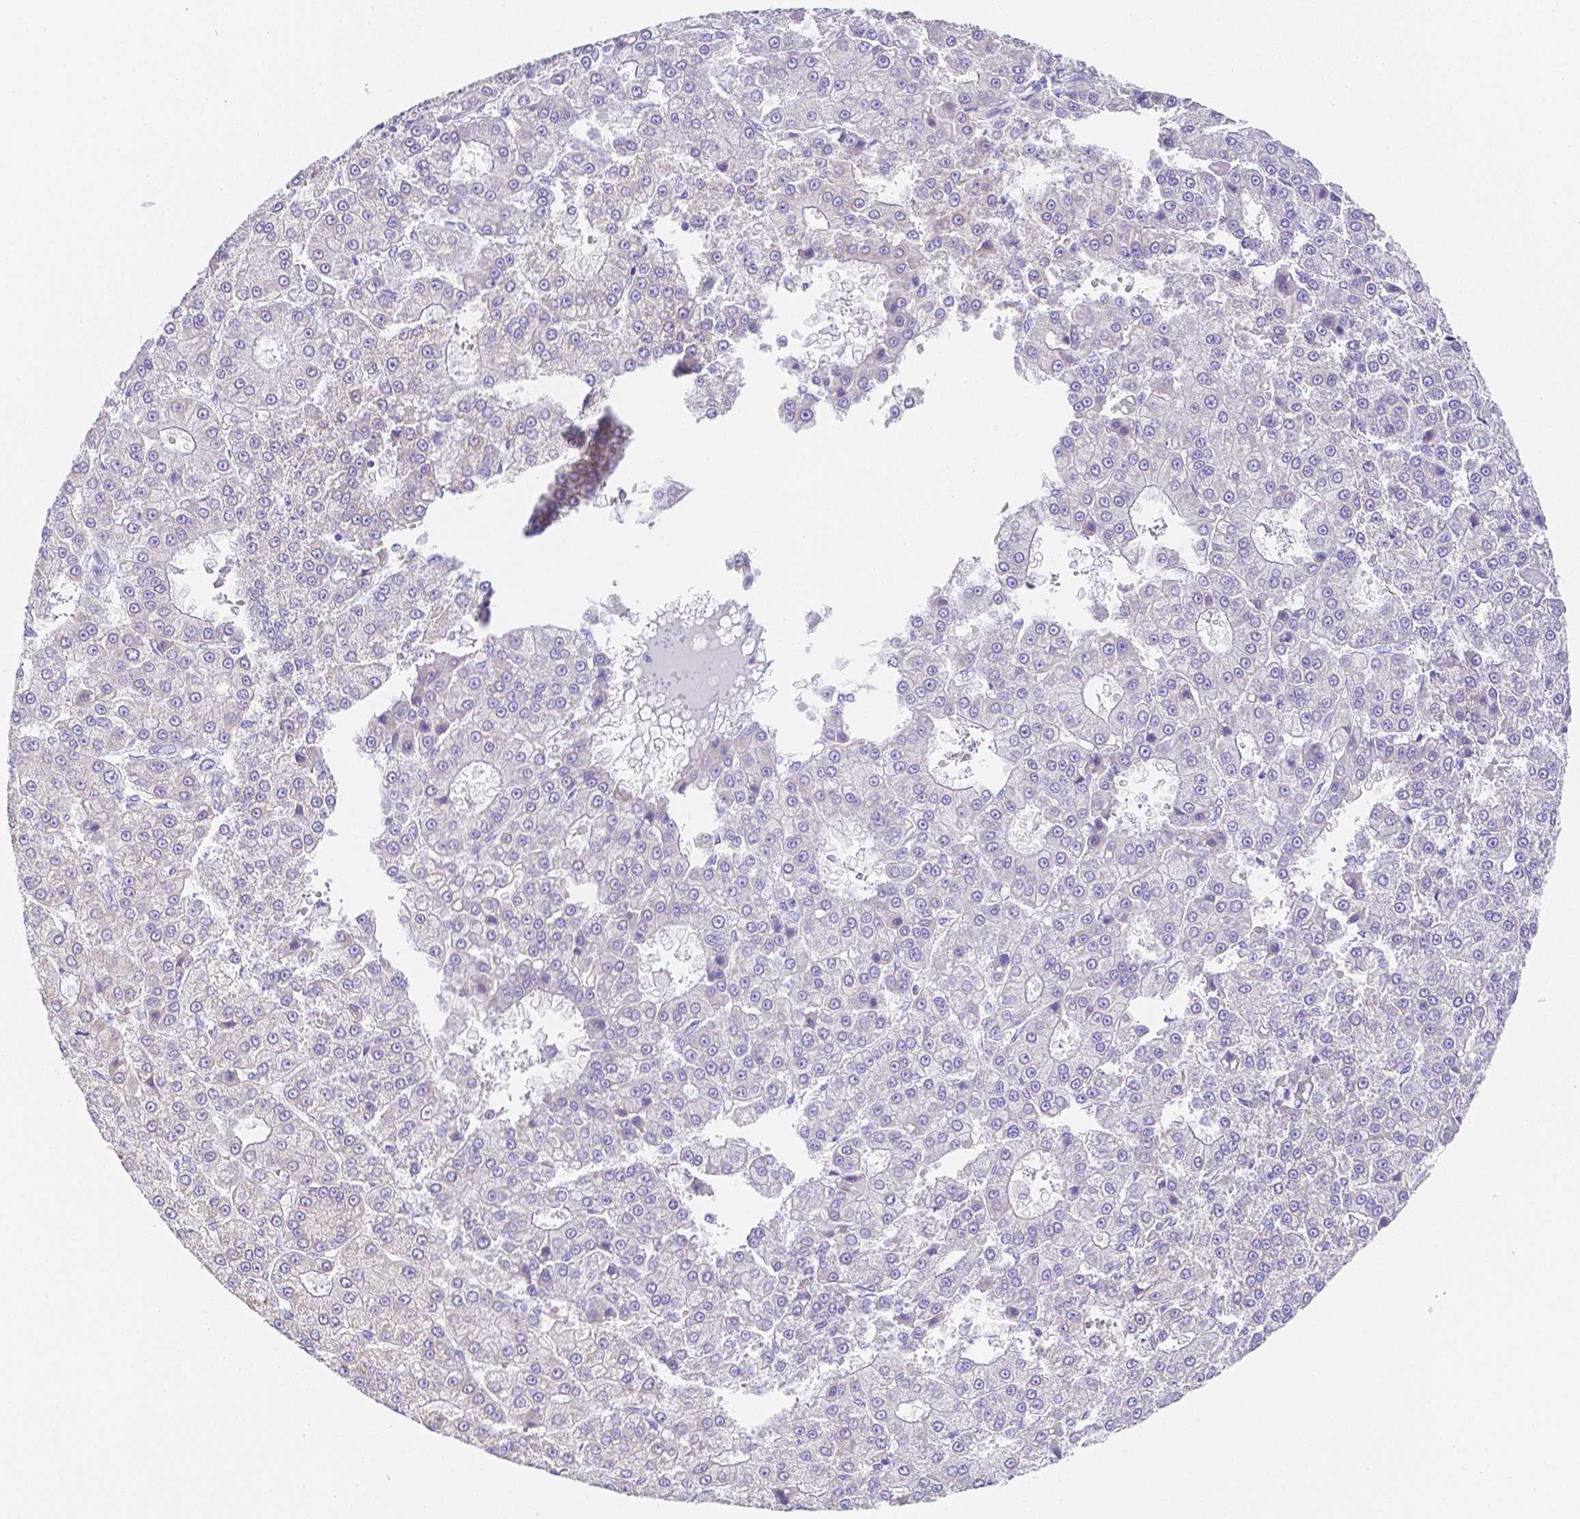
{"staining": {"intensity": "negative", "quantity": "none", "location": "none"}, "tissue": "liver cancer", "cell_type": "Tumor cells", "image_type": "cancer", "snomed": [{"axis": "morphology", "description": "Carcinoma, Hepatocellular, NOS"}, {"axis": "topography", "description": "Liver"}], "caption": "Image shows no significant protein positivity in tumor cells of hepatocellular carcinoma (liver).", "gene": "ZG16B", "patient": {"sex": "male", "age": 70}}